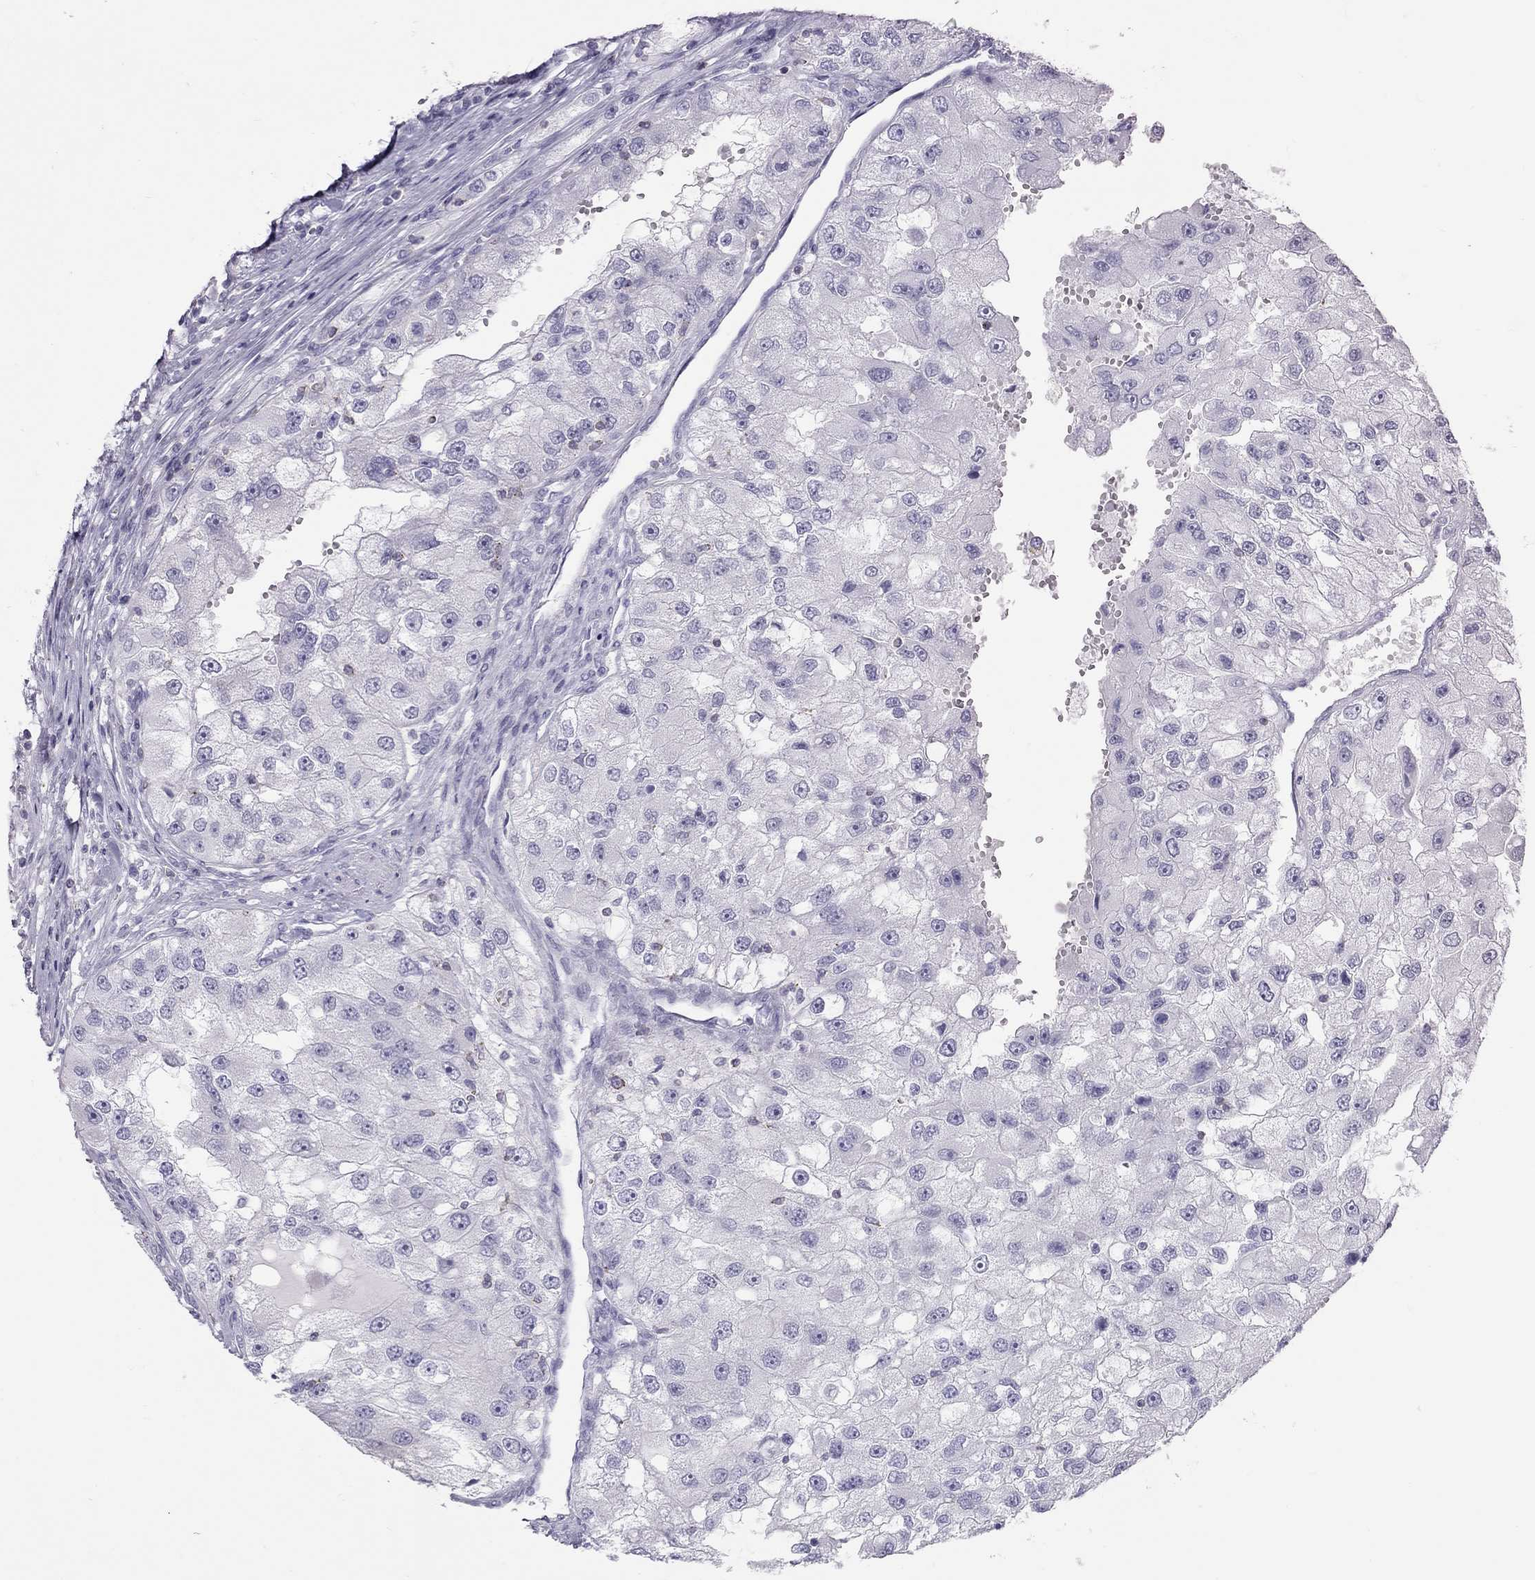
{"staining": {"intensity": "negative", "quantity": "none", "location": "none"}, "tissue": "renal cancer", "cell_type": "Tumor cells", "image_type": "cancer", "snomed": [{"axis": "morphology", "description": "Adenocarcinoma, NOS"}, {"axis": "topography", "description": "Kidney"}], "caption": "Human adenocarcinoma (renal) stained for a protein using immunohistochemistry shows no positivity in tumor cells.", "gene": "STAG3", "patient": {"sex": "male", "age": 63}}